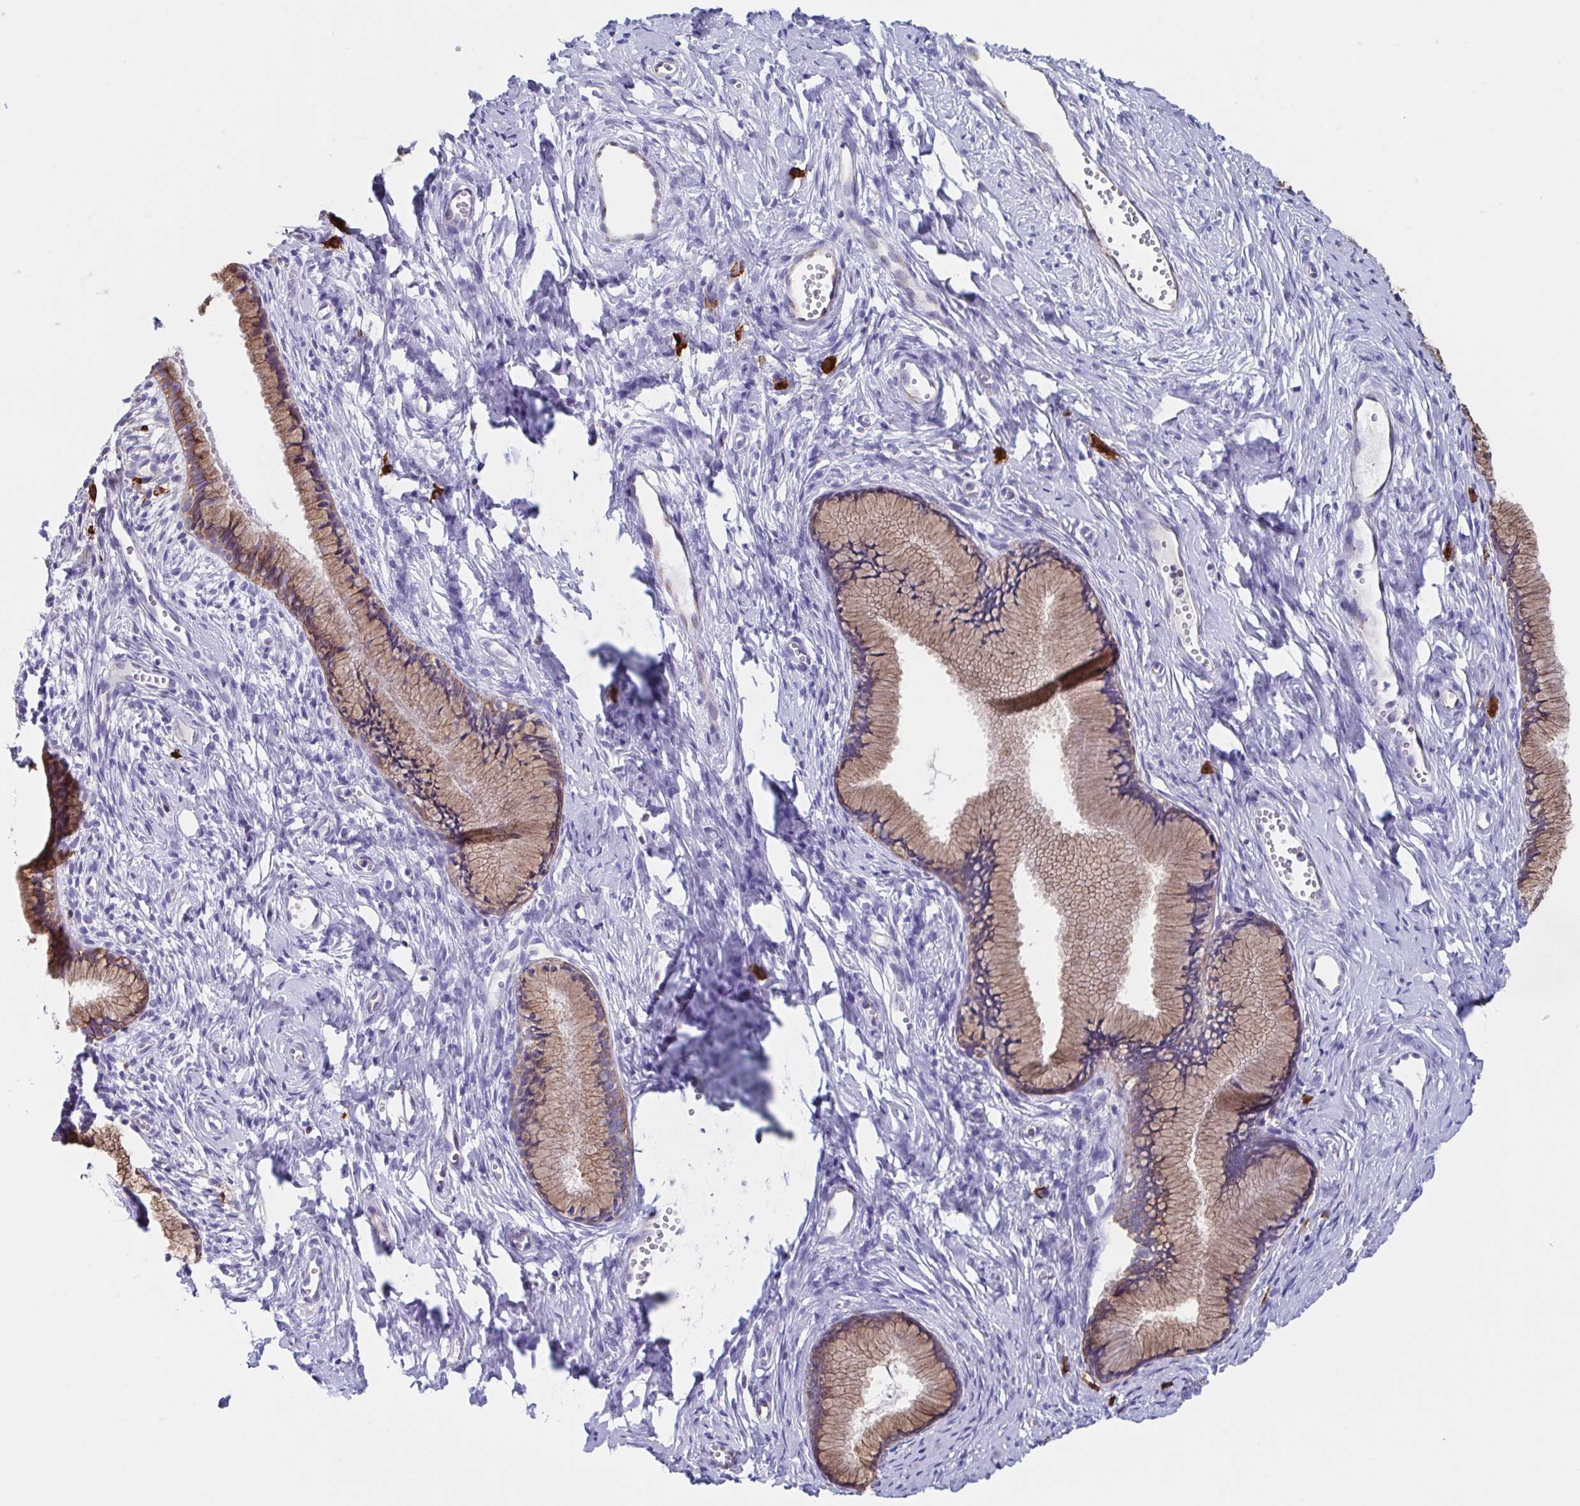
{"staining": {"intensity": "weak", "quantity": ">75%", "location": "cytoplasmic/membranous"}, "tissue": "cervix", "cell_type": "Glandular cells", "image_type": "normal", "snomed": [{"axis": "morphology", "description": "Normal tissue, NOS"}, {"axis": "topography", "description": "Cervix"}], "caption": "Immunohistochemical staining of unremarkable cervix displays low levels of weak cytoplasmic/membranous staining in about >75% of glandular cells.", "gene": "TPD52", "patient": {"sex": "female", "age": 40}}